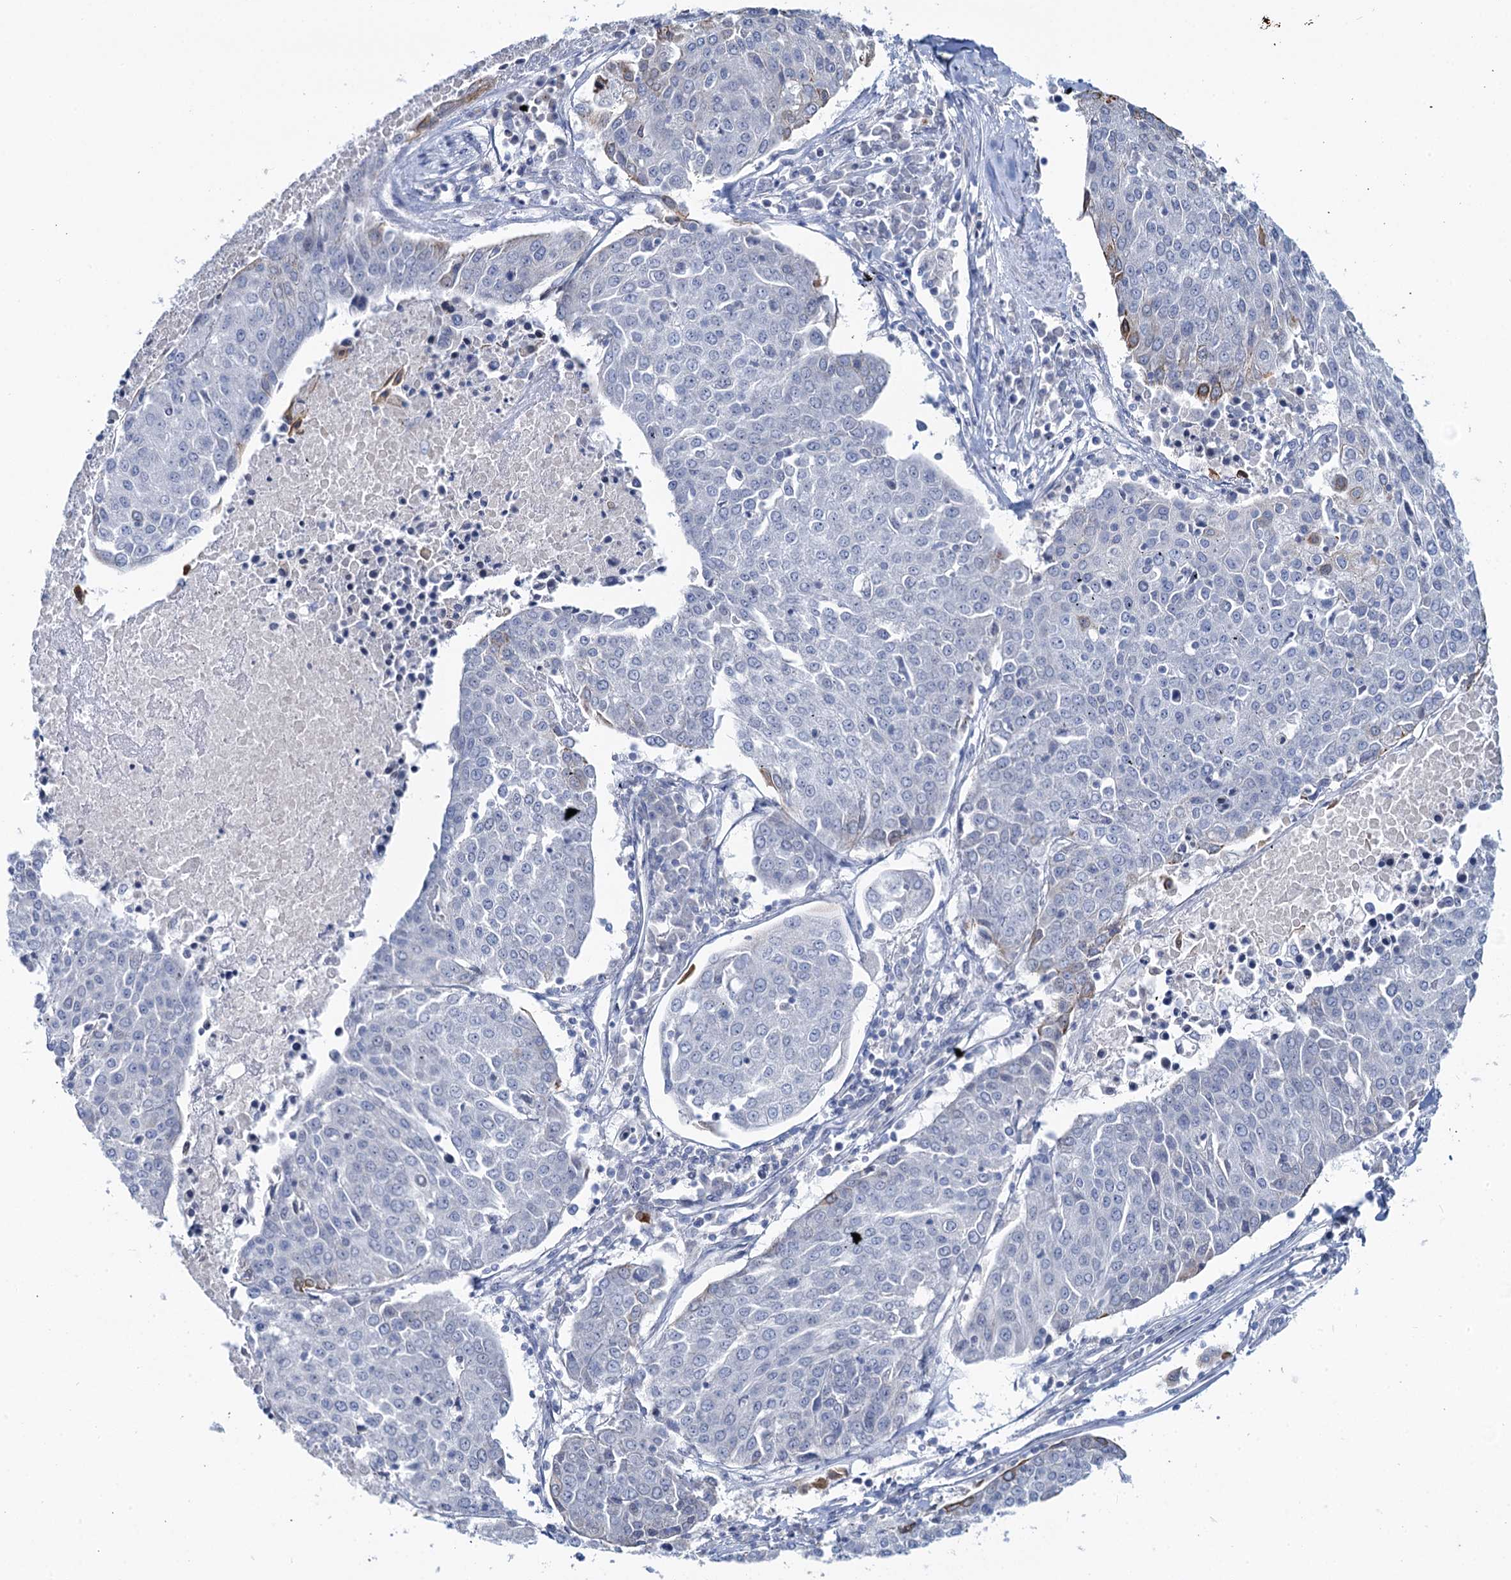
{"staining": {"intensity": "moderate", "quantity": "<25%", "location": "cytoplasmic/membranous"}, "tissue": "urothelial cancer", "cell_type": "Tumor cells", "image_type": "cancer", "snomed": [{"axis": "morphology", "description": "Urothelial carcinoma, High grade"}, {"axis": "topography", "description": "Urinary bladder"}], "caption": "A photomicrograph of urothelial carcinoma (high-grade) stained for a protein exhibits moderate cytoplasmic/membranous brown staining in tumor cells.", "gene": "TOX3", "patient": {"sex": "female", "age": 85}}